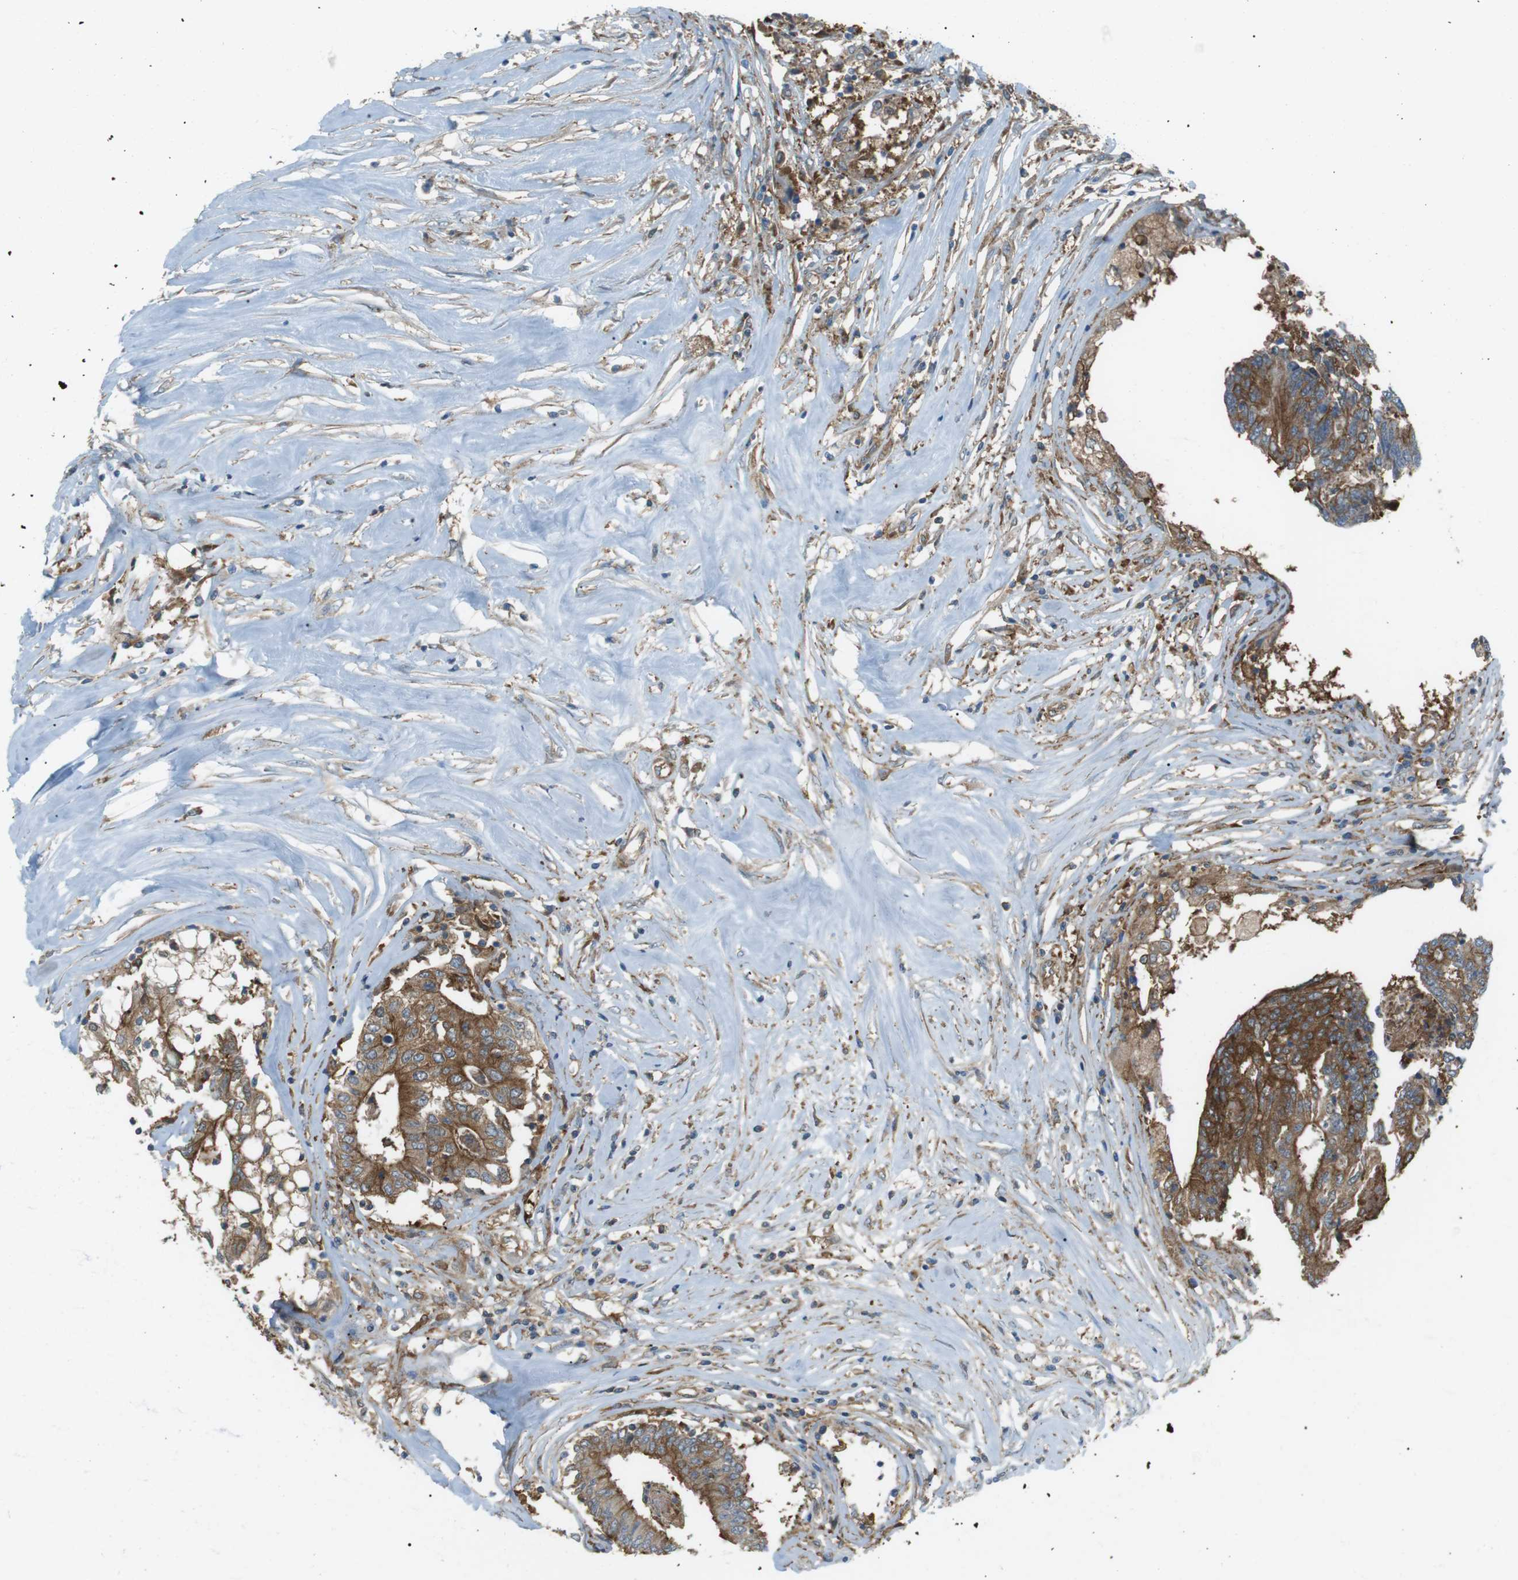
{"staining": {"intensity": "moderate", "quantity": ">75%", "location": "cytoplasmic/membranous"}, "tissue": "colorectal cancer", "cell_type": "Tumor cells", "image_type": "cancer", "snomed": [{"axis": "morphology", "description": "Adenocarcinoma, NOS"}, {"axis": "topography", "description": "Rectum"}], "caption": "Immunohistochemistry micrograph of human colorectal adenocarcinoma stained for a protein (brown), which displays medium levels of moderate cytoplasmic/membranous expression in about >75% of tumor cells.", "gene": "PEPD", "patient": {"sex": "male", "age": 63}}